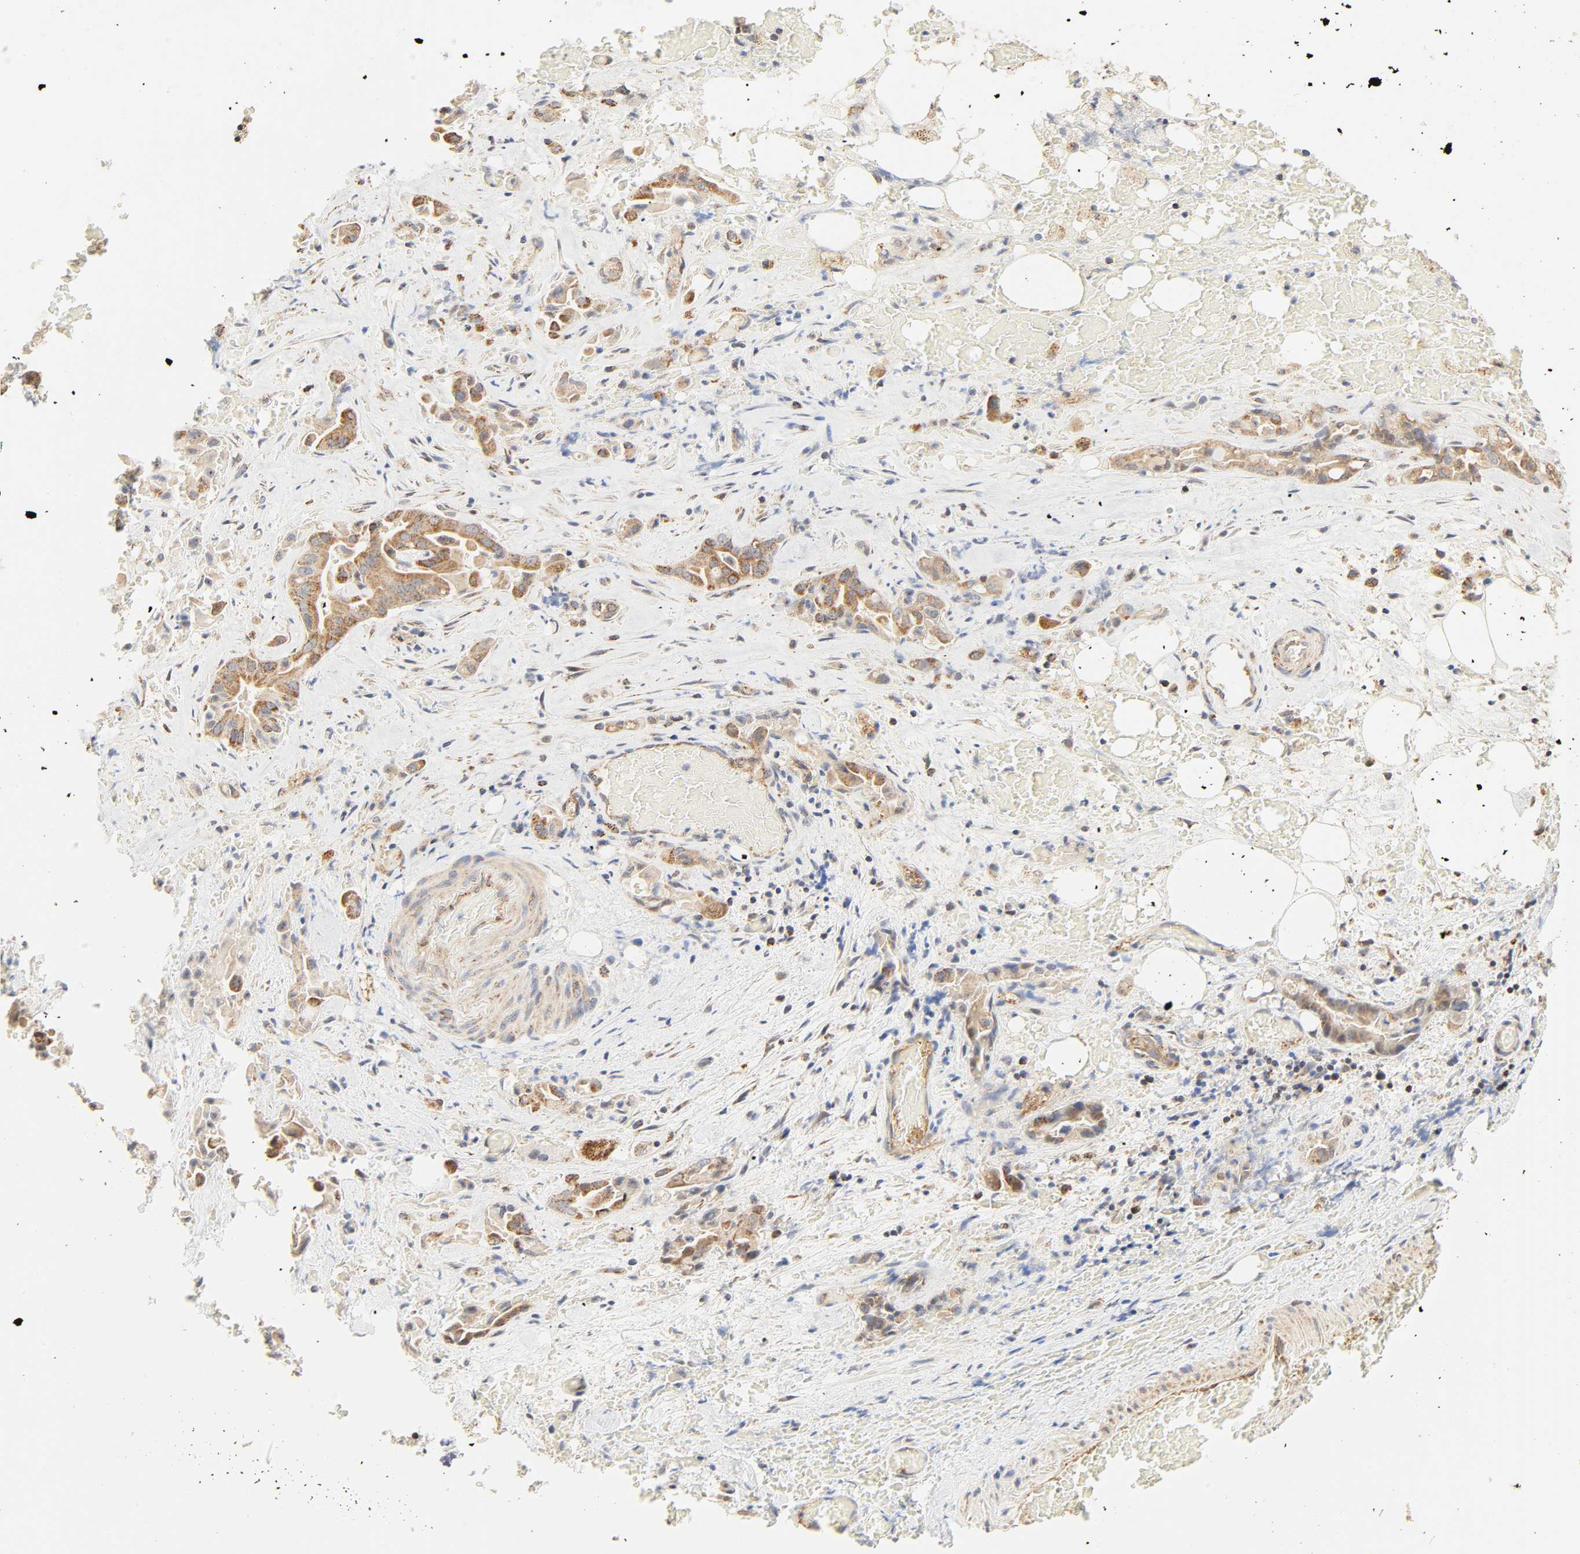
{"staining": {"intensity": "moderate", "quantity": ">75%", "location": "cytoplasmic/membranous"}, "tissue": "liver cancer", "cell_type": "Tumor cells", "image_type": "cancer", "snomed": [{"axis": "morphology", "description": "Cholangiocarcinoma"}, {"axis": "topography", "description": "Liver"}], "caption": "The immunohistochemical stain labels moderate cytoplasmic/membranous expression in tumor cells of liver cholangiocarcinoma tissue.", "gene": "ZMAT5", "patient": {"sex": "female", "age": 68}}